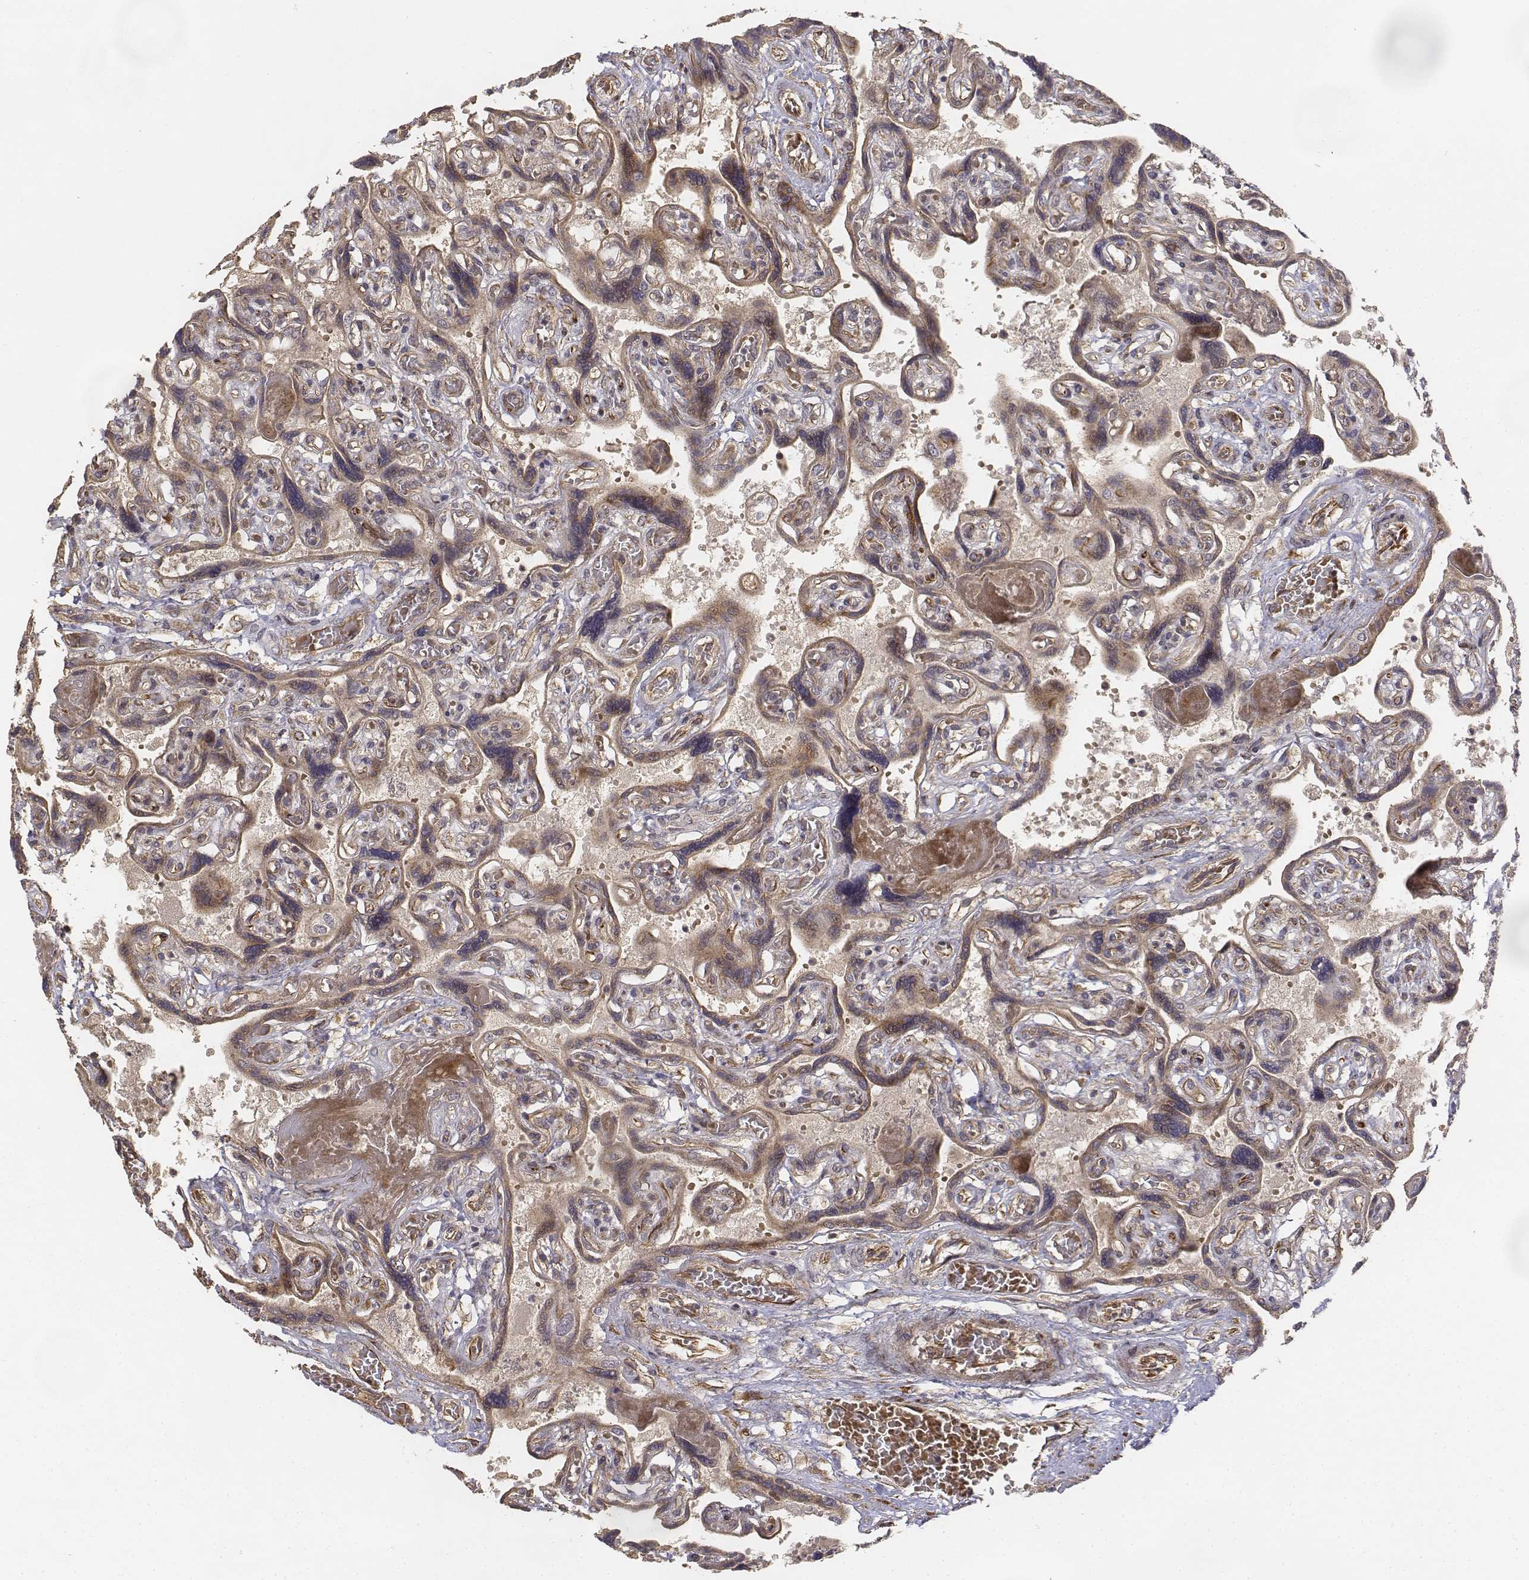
{"staining": {"intensity": "weak", "quantity": ">75%", "location": "cytoplasmic/membranous"}, "tissue": "placenta", "cell_type": "Decidual cells", "image_type": "normal", "snomed": [{"axis": "morphology", "description": "Normal tissue, NOS"}, {"axis": "topography", "description": "Placenta"}], "caption": "Protein analysis of normal placenta demonstrates weak cytoplasmic/membranous expression in about >75% of decidual cells.", "gene": "FBXO21", "patient": {"sex": "female", "age": 32}}